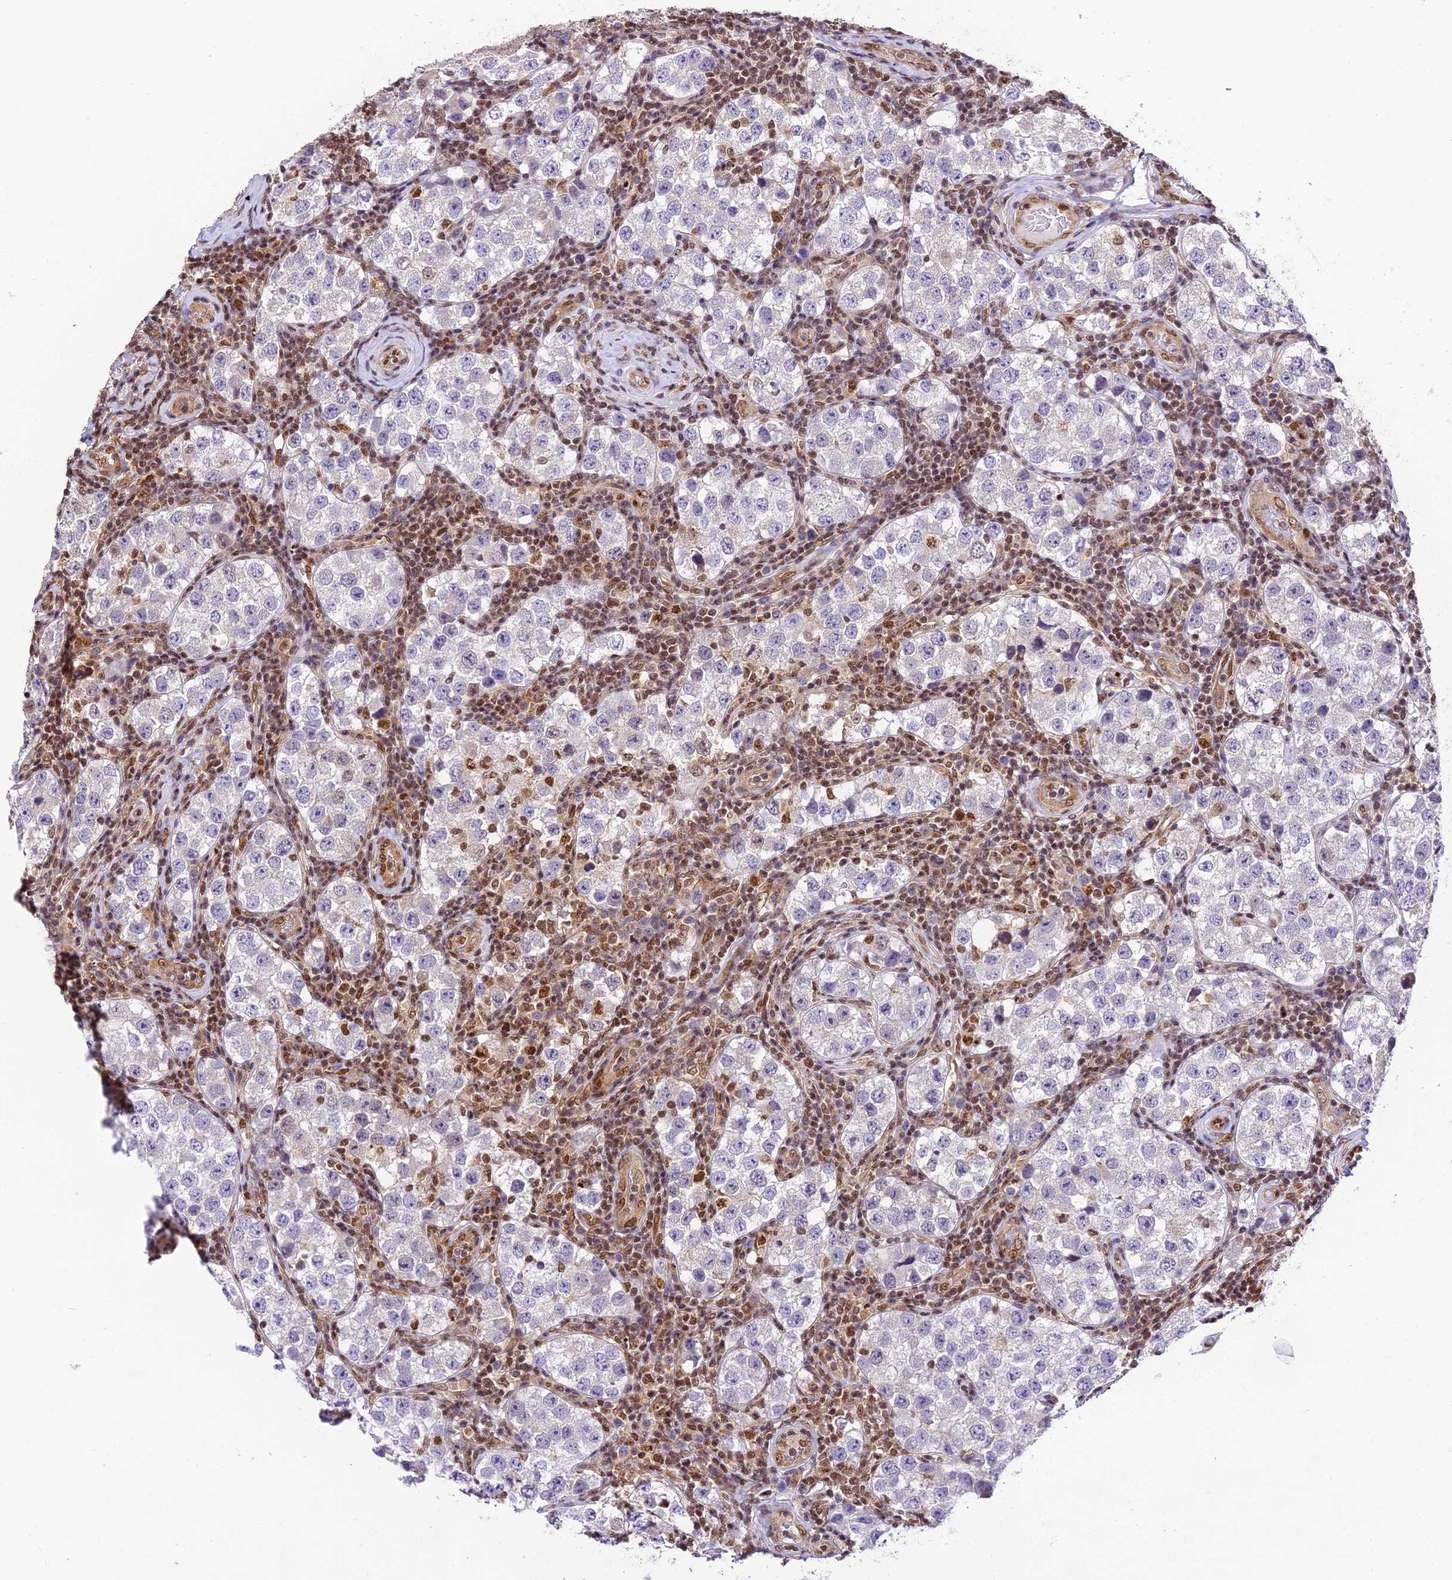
{"staining": {"intensity": "negative", "quantity": "none", "location": "none"}, "tissue": "testis cancer", "cell_type": "Tumor cells", "image_type": "cancer", "snomed": [{"axis": "morphology", "description": "Seminoma, NOS"}, {"axis": "topography", "description": "Testis"}], "caption": "High magnification brightfield microscopy of testis seminoma stained with DAB (brown) and counterstained with hematoxylin (blue): tumor cells show no significant expression. (IHC, brightfield microscopy, high magnification).", "gene": "TRIM22", "patient": {"sex": "male", "age": 34}}